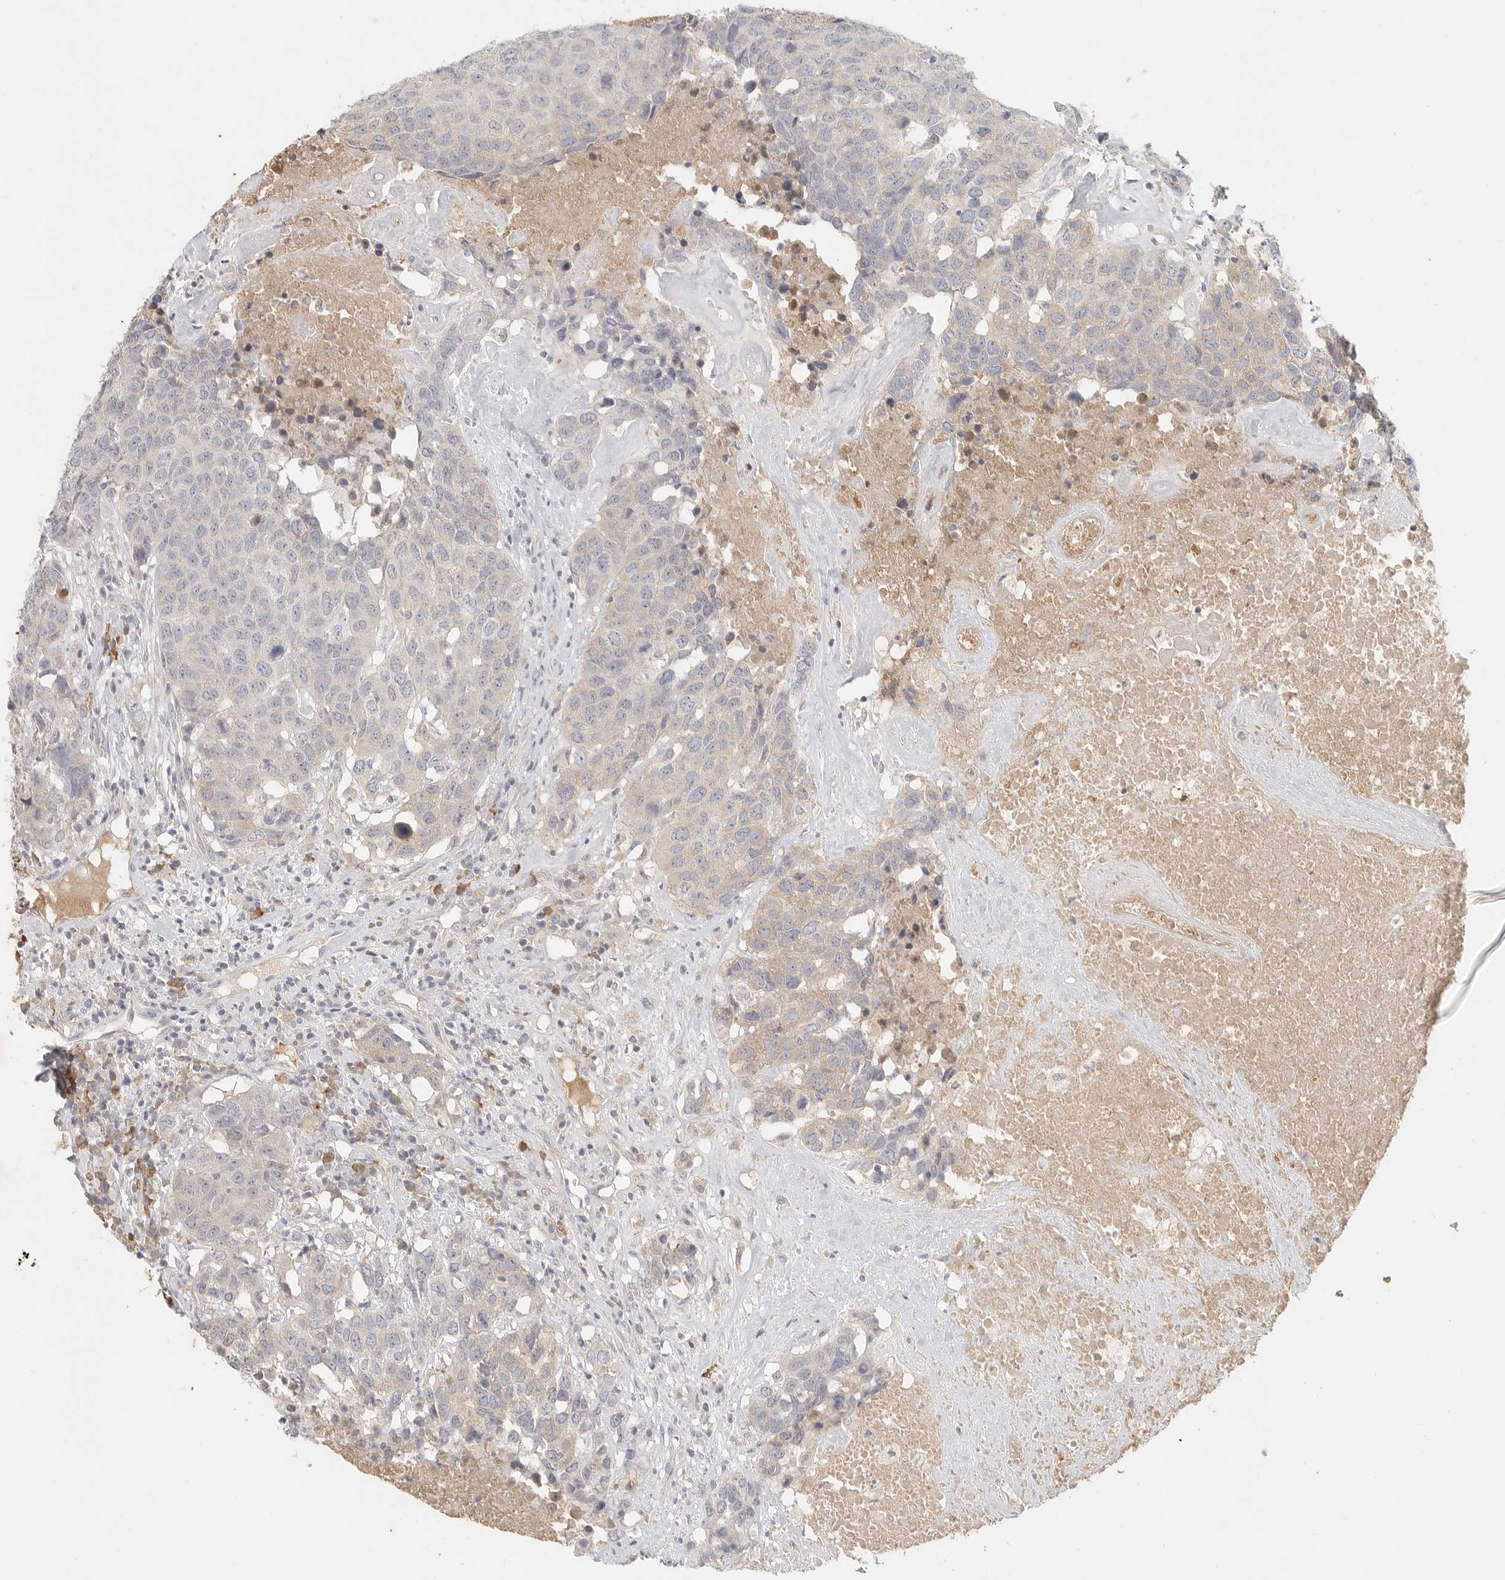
{"staining": {"intensity": "weak", "quantity": "25%-75%", "location": "cytoplasmic/membranous"}, "tissue": "head and neck cancer", "cell_type": "Tumor cells", "image_type": "cancer", "snomed": [{"axis": "morphology", "description": "Squamous cell carcinoma, NOS"}, {"axis": "topography", "description": "Head-Neck"}], "caption": "Head and neck cancer stained for a protein (brown) reveals weak cytoplasmic/membranous positive positivity in approximately 25%-75% of tumor cells.", "gene": "SLC25A36", "patient": {"sex": "male", "age": 66}}